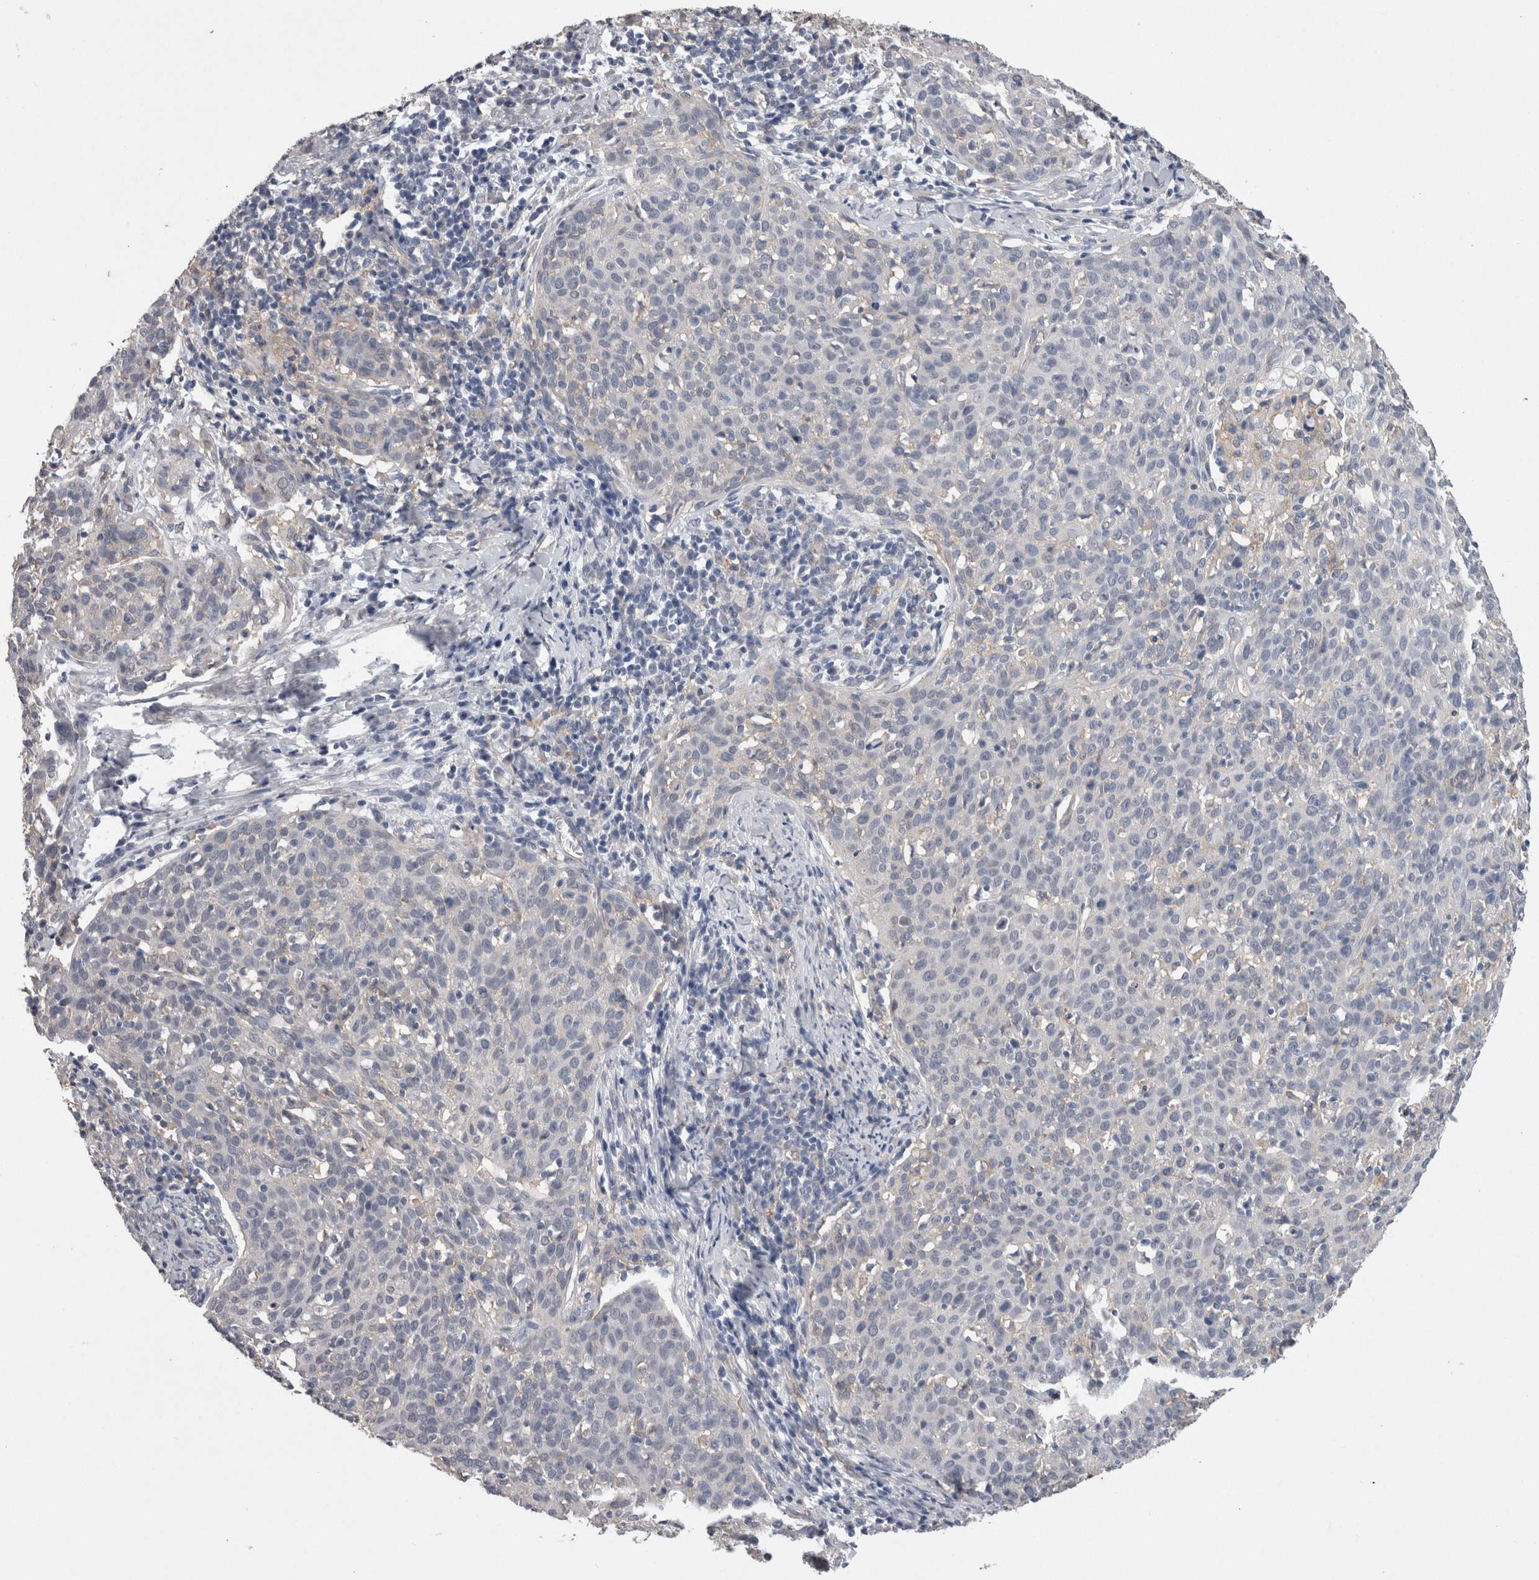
{"staining": {"intensity": "negative", "quantity": "none", "location": "none"}, "tissue": "cervical cancer", "cell_type": "Tumor cells", "image_type": "cancer", "snomed": [{"axis": "morphology", "description": "Squamous cell carcinoma, NOS"}, {"axis": "topography", "description": "Cervix"}], "caption": "IHC photomicrograph of neoplastic tissue: cervical squamous cell carcinoma stained with DAB shows no significant protein staining in tumor cells.", "gene": "NECTIN2", "patient": {"sex": "female", "age": 38}}